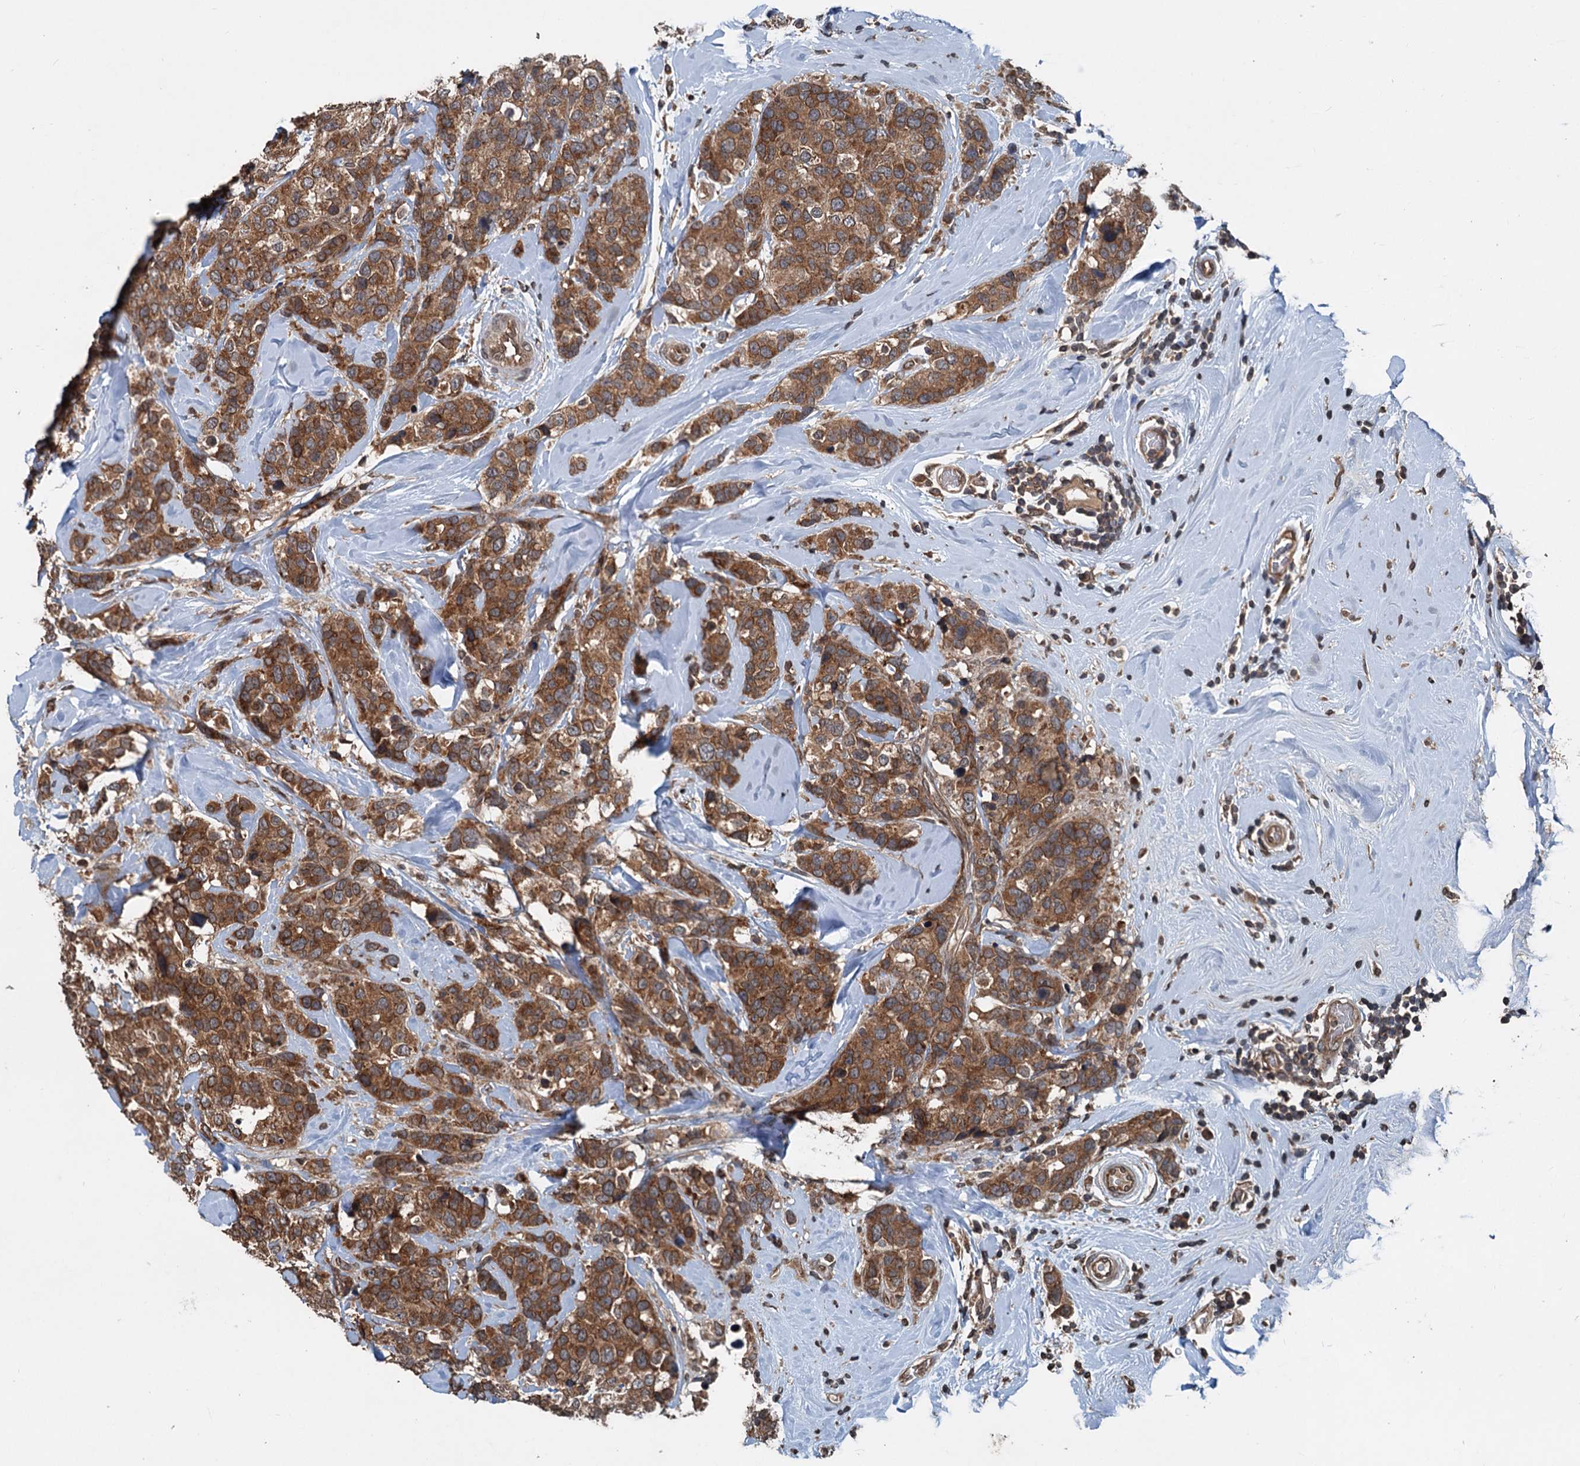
{"staining": {"intensity": "strong", "quantity": ">75%", "location": "cytoplasmic/membranous"}, "tissue": "breast cancer", "cell_type": "Tumor cells", "image_type": "cancer", "snomed": [{"axis": "morphology", "description": "Lobular carcinoma"}, {"axis": "topography", "description": "Breast"}], "caption": "Breast cancer (lobular carcinoma) tissue displays strong cytoplasmic/membranous positivity in approximately >75% of tumor cells", "gene": "N4BP2L2", "patient": {"sex": "female", "age": 59}}